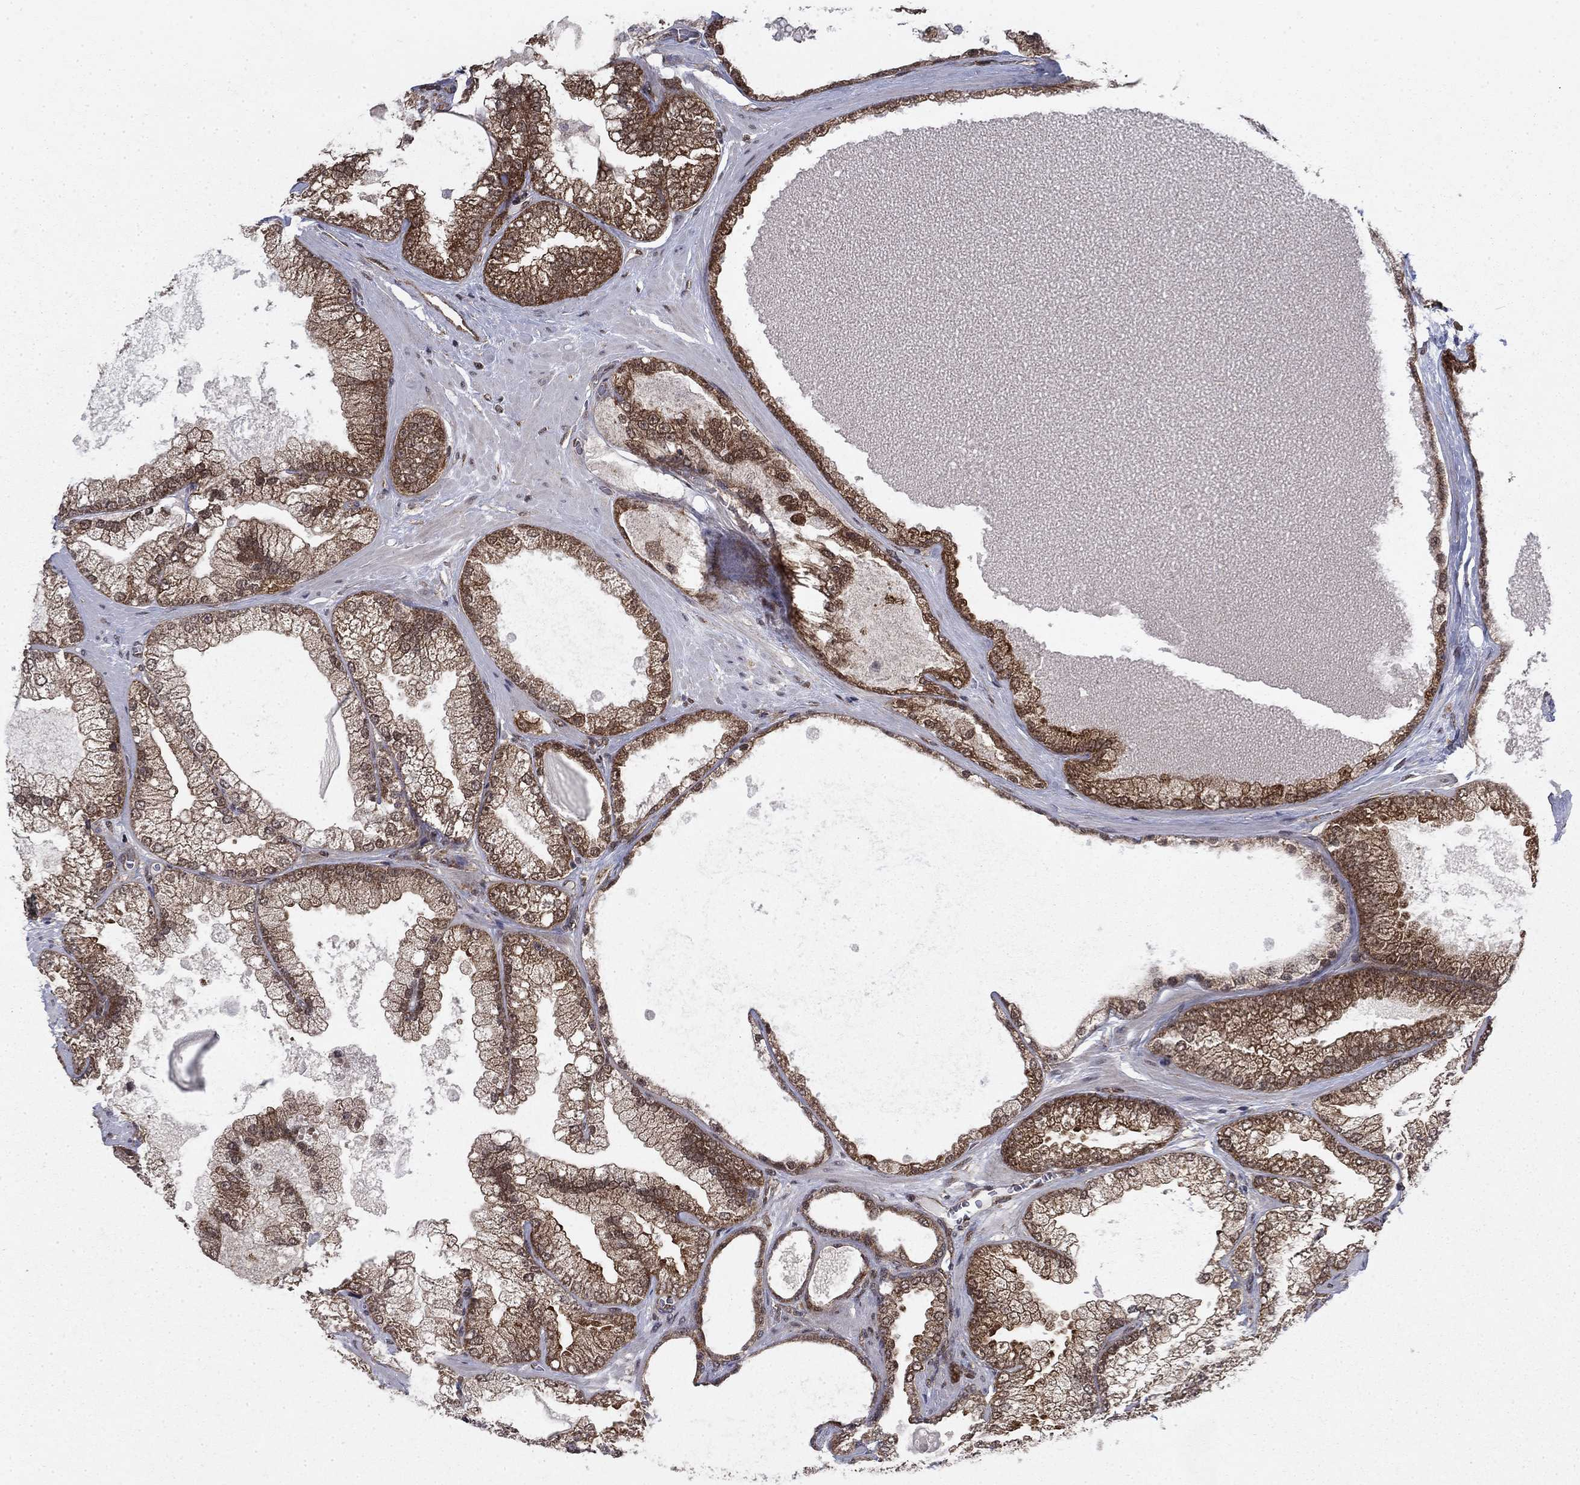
{"staining": {"intensity": "moderate", "quantity": ">75%", "location": "cytoplasmic/membranous"}, "tissue": "prostate cancer", "cell_type": "Tumor cells", "image_type": "cancer", "snomed": [{"axis": "morphology", "description": "Adenocarcinoma, Low grade"}, {"axis": "topography", "description": "Prostate"}], "caption": "There is medium levels of moderate cytoplasmic/membranous positivity in tumor cells of prostate cancer (low-grade adenocarcinoma), as demonstrated by immunohistochemical staining (brown color).", "gene": "DNAJA1", "patient": {"sex": "male", "age": 57}}